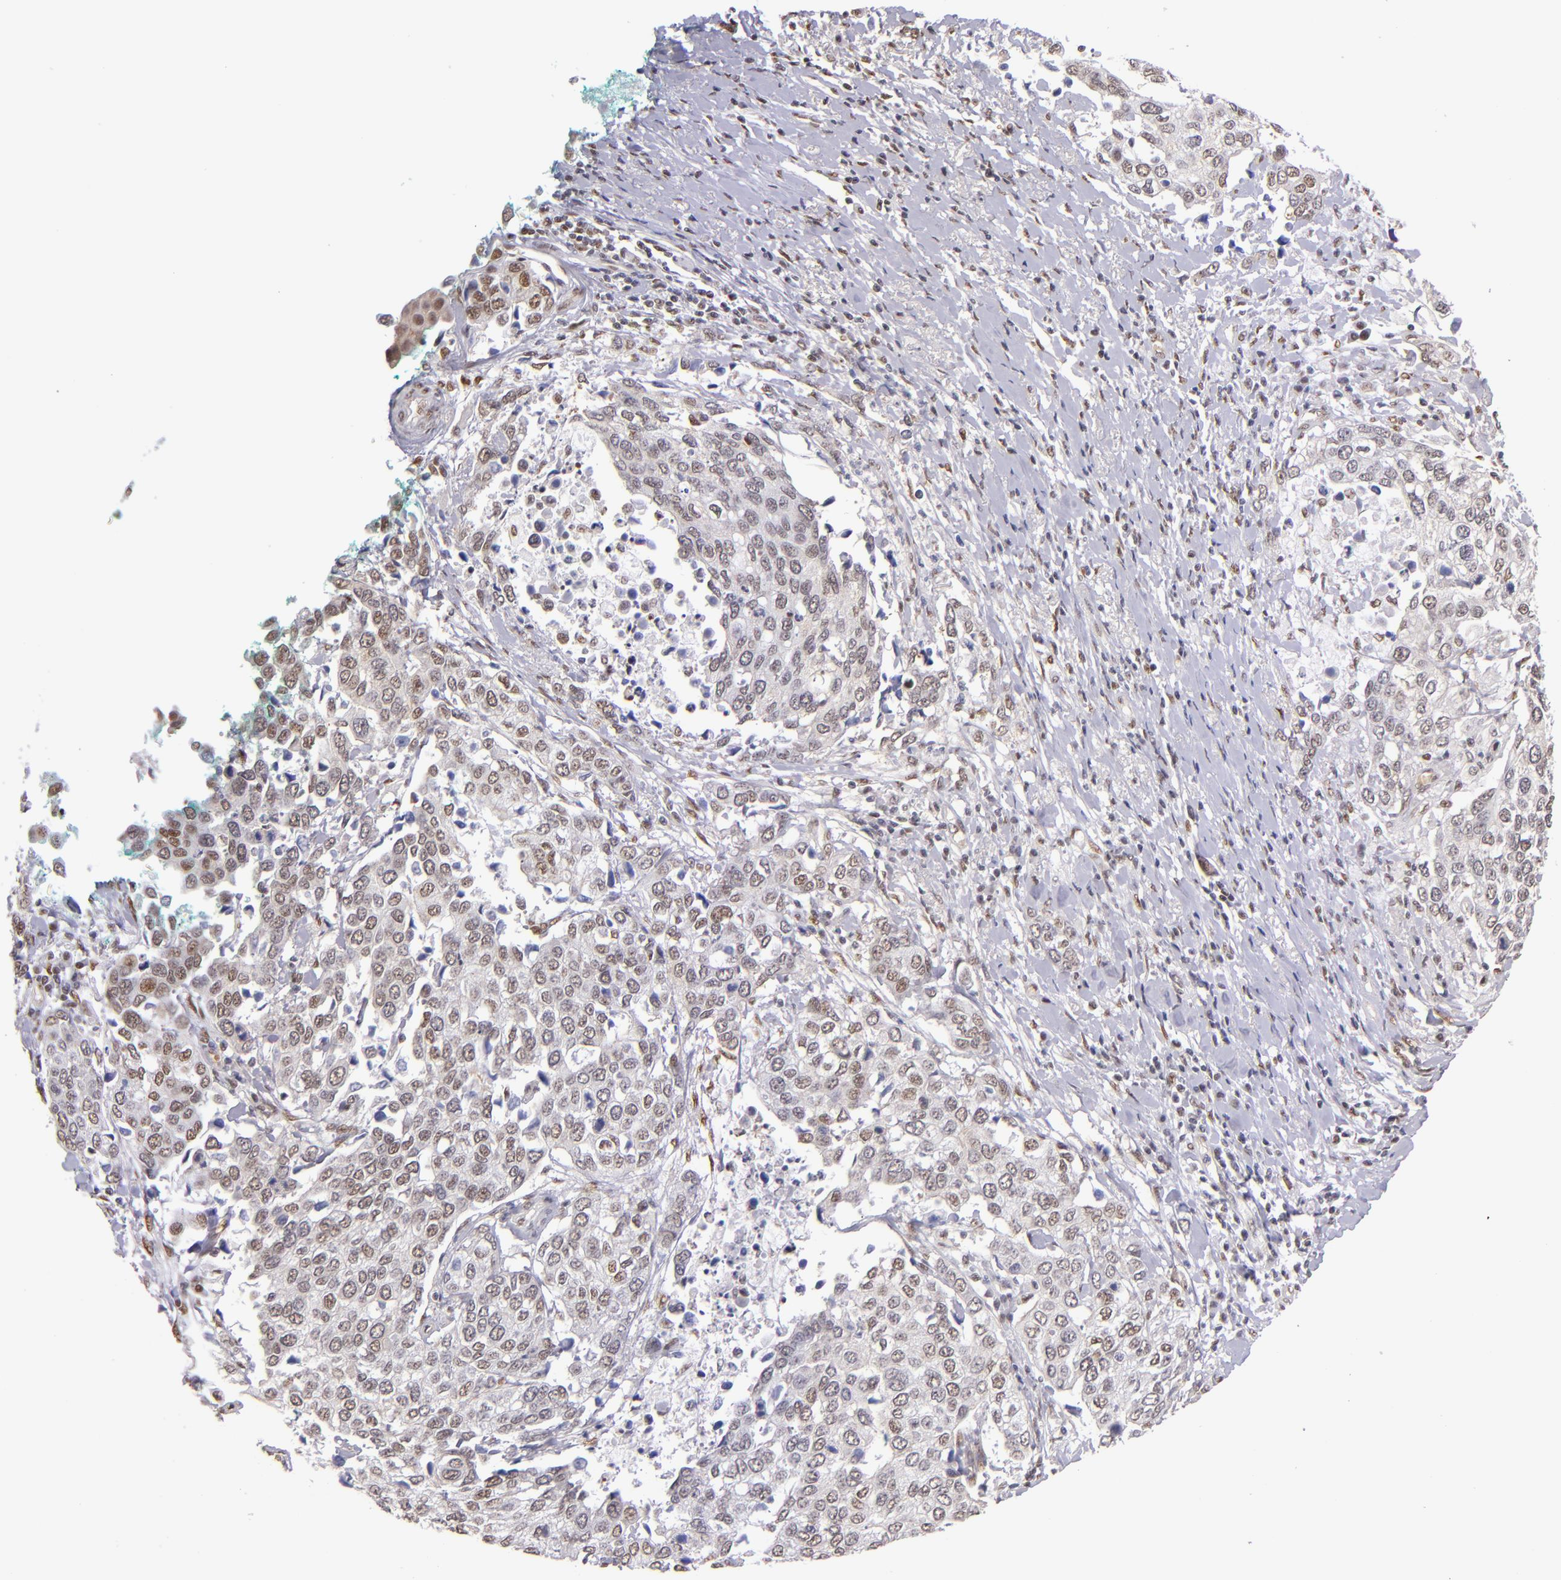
{"staining": {"intensity": "weak", "quantity": "<25%", "location": "nuclear"}, "tissue": "cervical cancer", "cell_type": "Tumor cells", "image_type": "cancer", "snomed": [{"axis": "morphology", "description": "Squamous cell carcinoma, NOS"}, {"axis": "topography", "description": "Cervix"}], "caption": "A micrograph of cervical squamous cell carcinoma stained for a protein demonstrates no brown staining in tumor cells.", "gene": "NCOR2", "patient": {"sex": "female", "age": 54}}